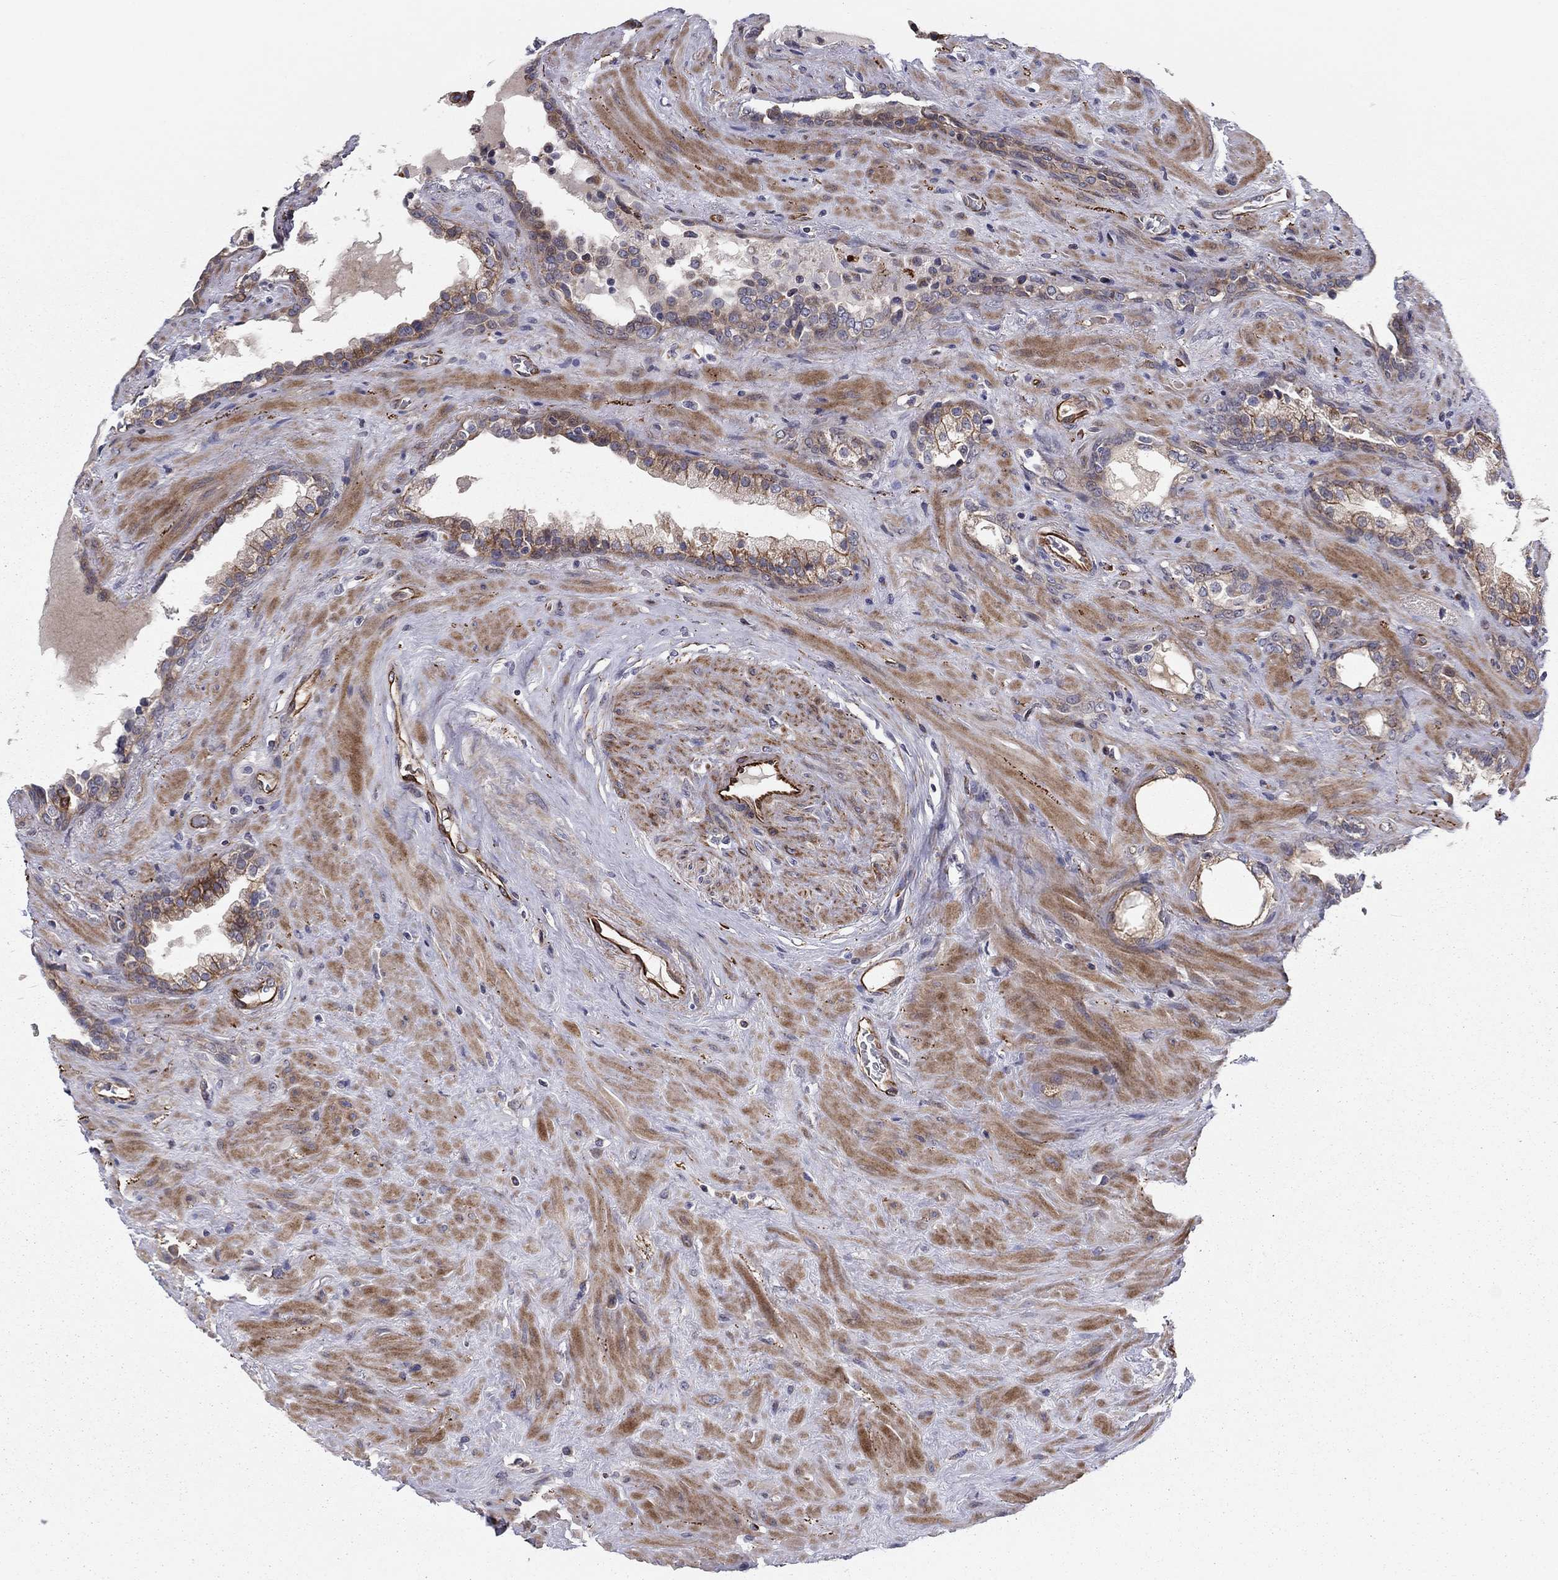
{"staining": {"intensity": "weak", "quantity": "25%-75%", "location": "cytoplasmic/membranous"}, "tissue": "prostate", "cell_type": "Glandular cells", "image_type": "normal", "snomed": [{"axis": "morphology", "description": "Normal tissue, NOS"}, {"axis": "topography", "description": "Prostate"}], "caption": "Immunohistochemical staining of normal prostate shows weak cytoplasmic/membranous protein staining in approximately 25%-75% of glandular cells.", "gene": "CLSTN1", "patient": {"sex": "male", "age": 63}}